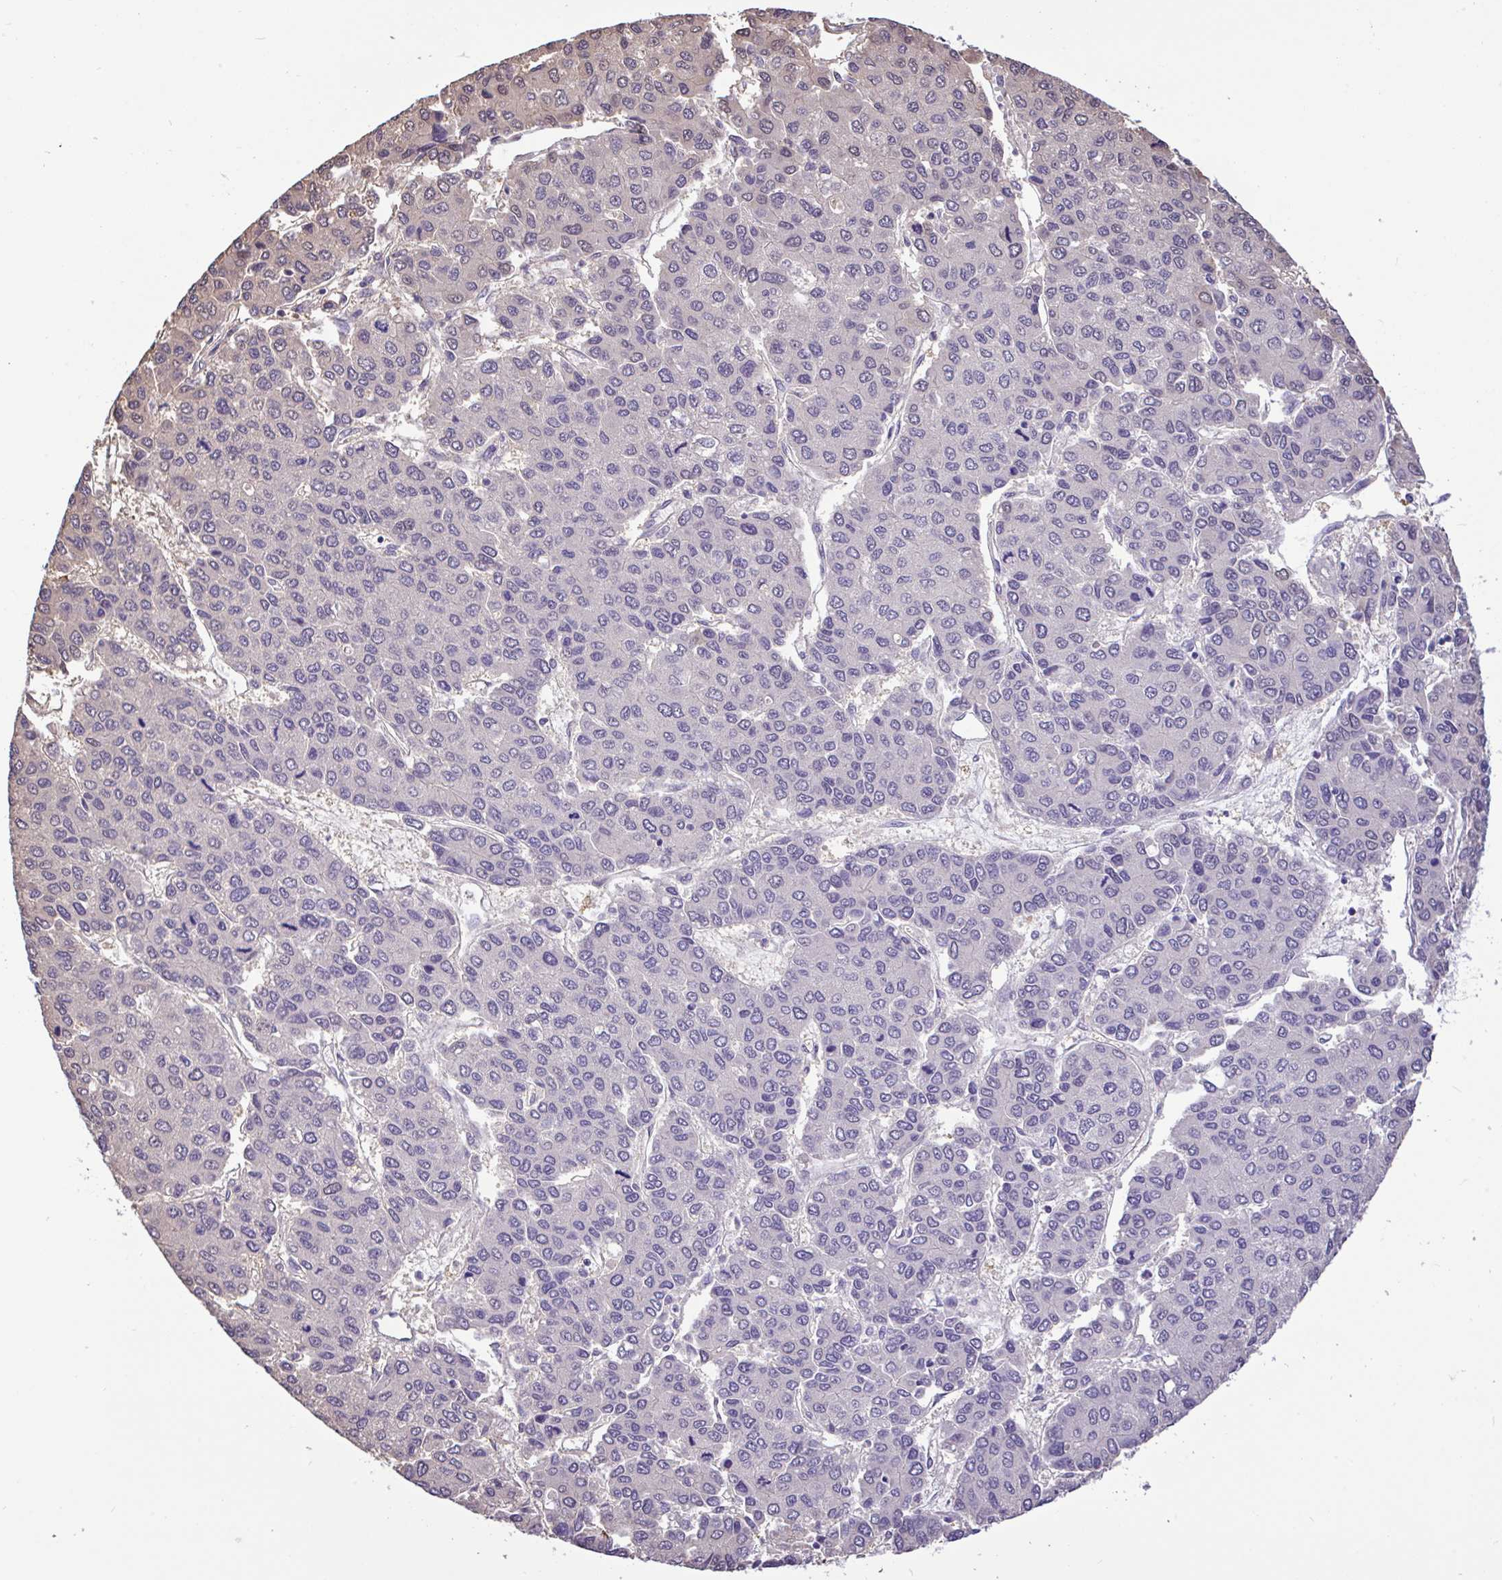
{"staining": {"intensity": "weak", "quantity": "<25%", "location": "nuclear"}, "tissue": "liver cancer", "cell_type": "Tumor cells", "image_type": "cancer", "snomed": [{"axis": "morphology", "description": "Carcinoma, Hepatocellular, NOS"}, {"axis": "topography", "description": "Liver"}], "caption": "Liver cancer (hepatocellular carcinoma) was stained to show a protein in brown. There is no significant positivity in tumor cells.", "gene": "ZNF485", "patient": {"sex": "female", "age": 66}}